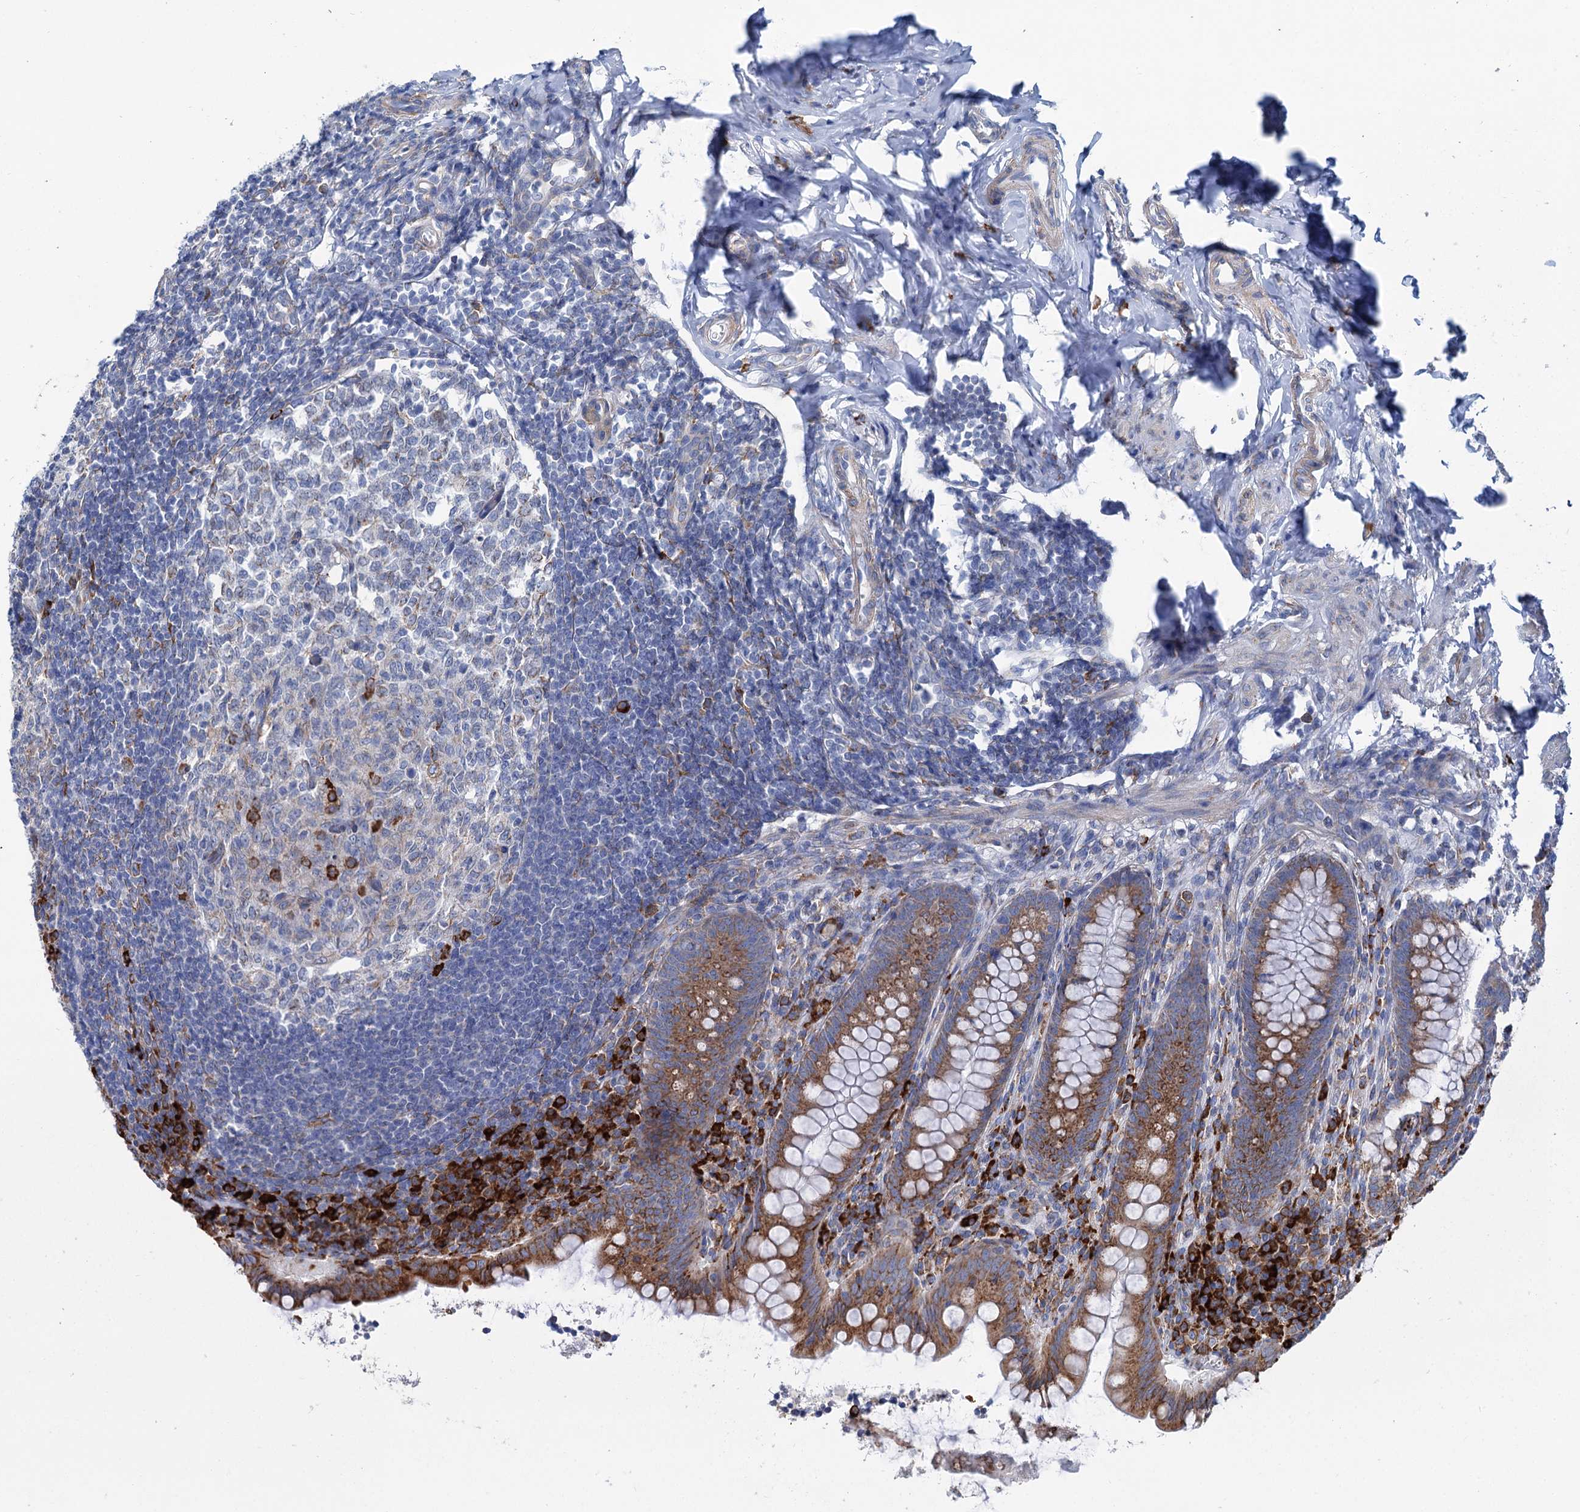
{"staining": {"intensity": "moderate", "quantity": ">75%", "location": "cytoplasmic/membranous"}, "tissue": "appendix", "cell_type": "Glandular cells", "image_type": "normal", "snomed": [{"axis": "morphology", "description": "Normal tissue, NOS"}, {"axis": "topography", "description": "Appendix"}], "caption": "Immunohistochemical staining of normal appendix demonstrates >75% levels of moderate cytoplasmic/membranous protein expression in about >75% of glandular cells.", "gene": "SHE", "patient": {"sex": "female", "age": 33}}